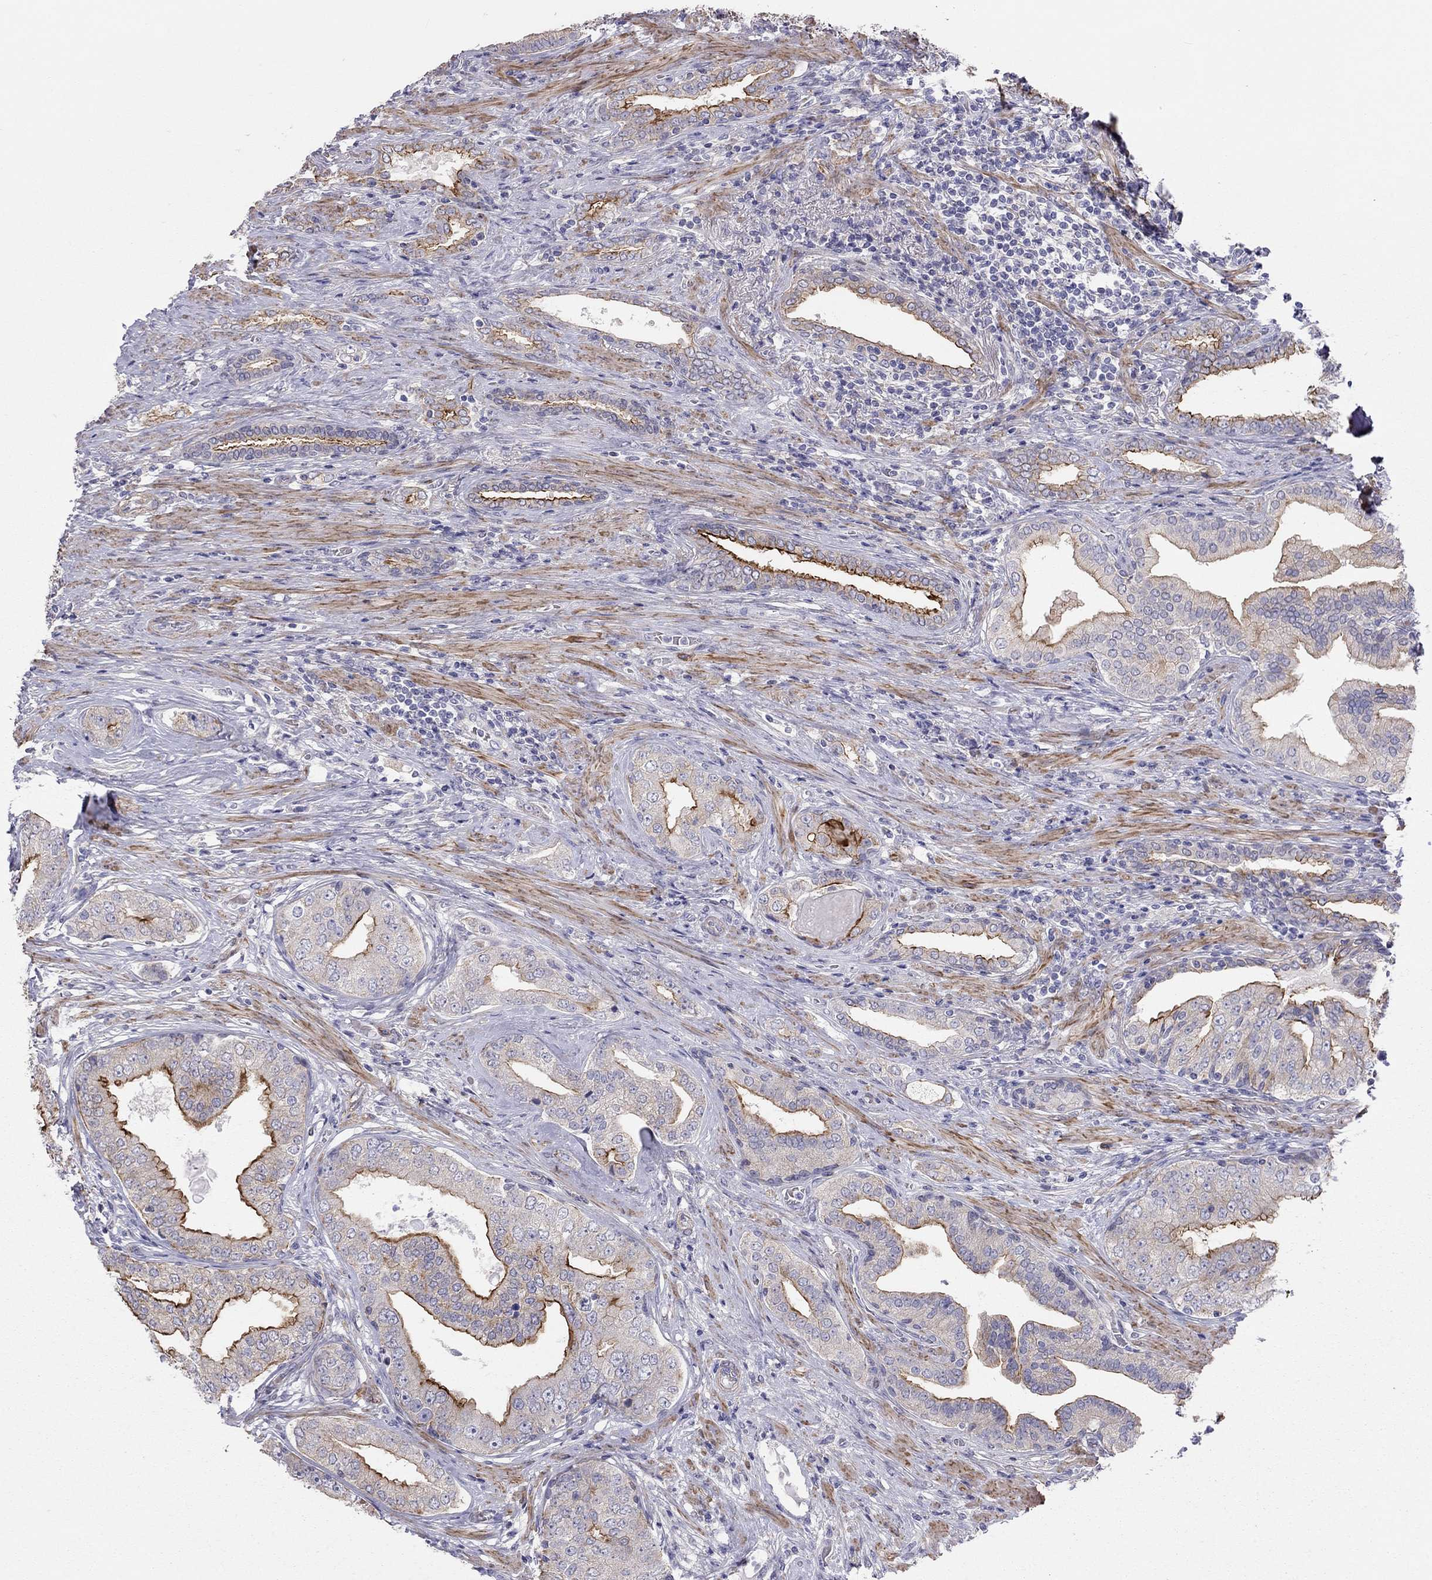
{"staining": {"intensity": "strong", "quantity": "25%-75%", "location": "cytoplasmic/membranous"}, "tissue": "prostate cancer", "cell_type": "Tumor cells", "image_type": "cancer", "snomed": [{"axis": "morphology", "description": "Adenocarcinoma, Low grade"}, {"axis": "topography", "description": "Prostate and seminal vesicle, NOS"}], "caption": "An immunohistochemistry (IHC) histopathology image of neoplastic tissue is shown. Protein staining in brown highlights strong cytoplasmic/membranous positivity in prostate adenocarcinoma (low-grade) within tumor cells.", "gene": "SYTL2", "patient": {"sex": "male", "age": 61}}